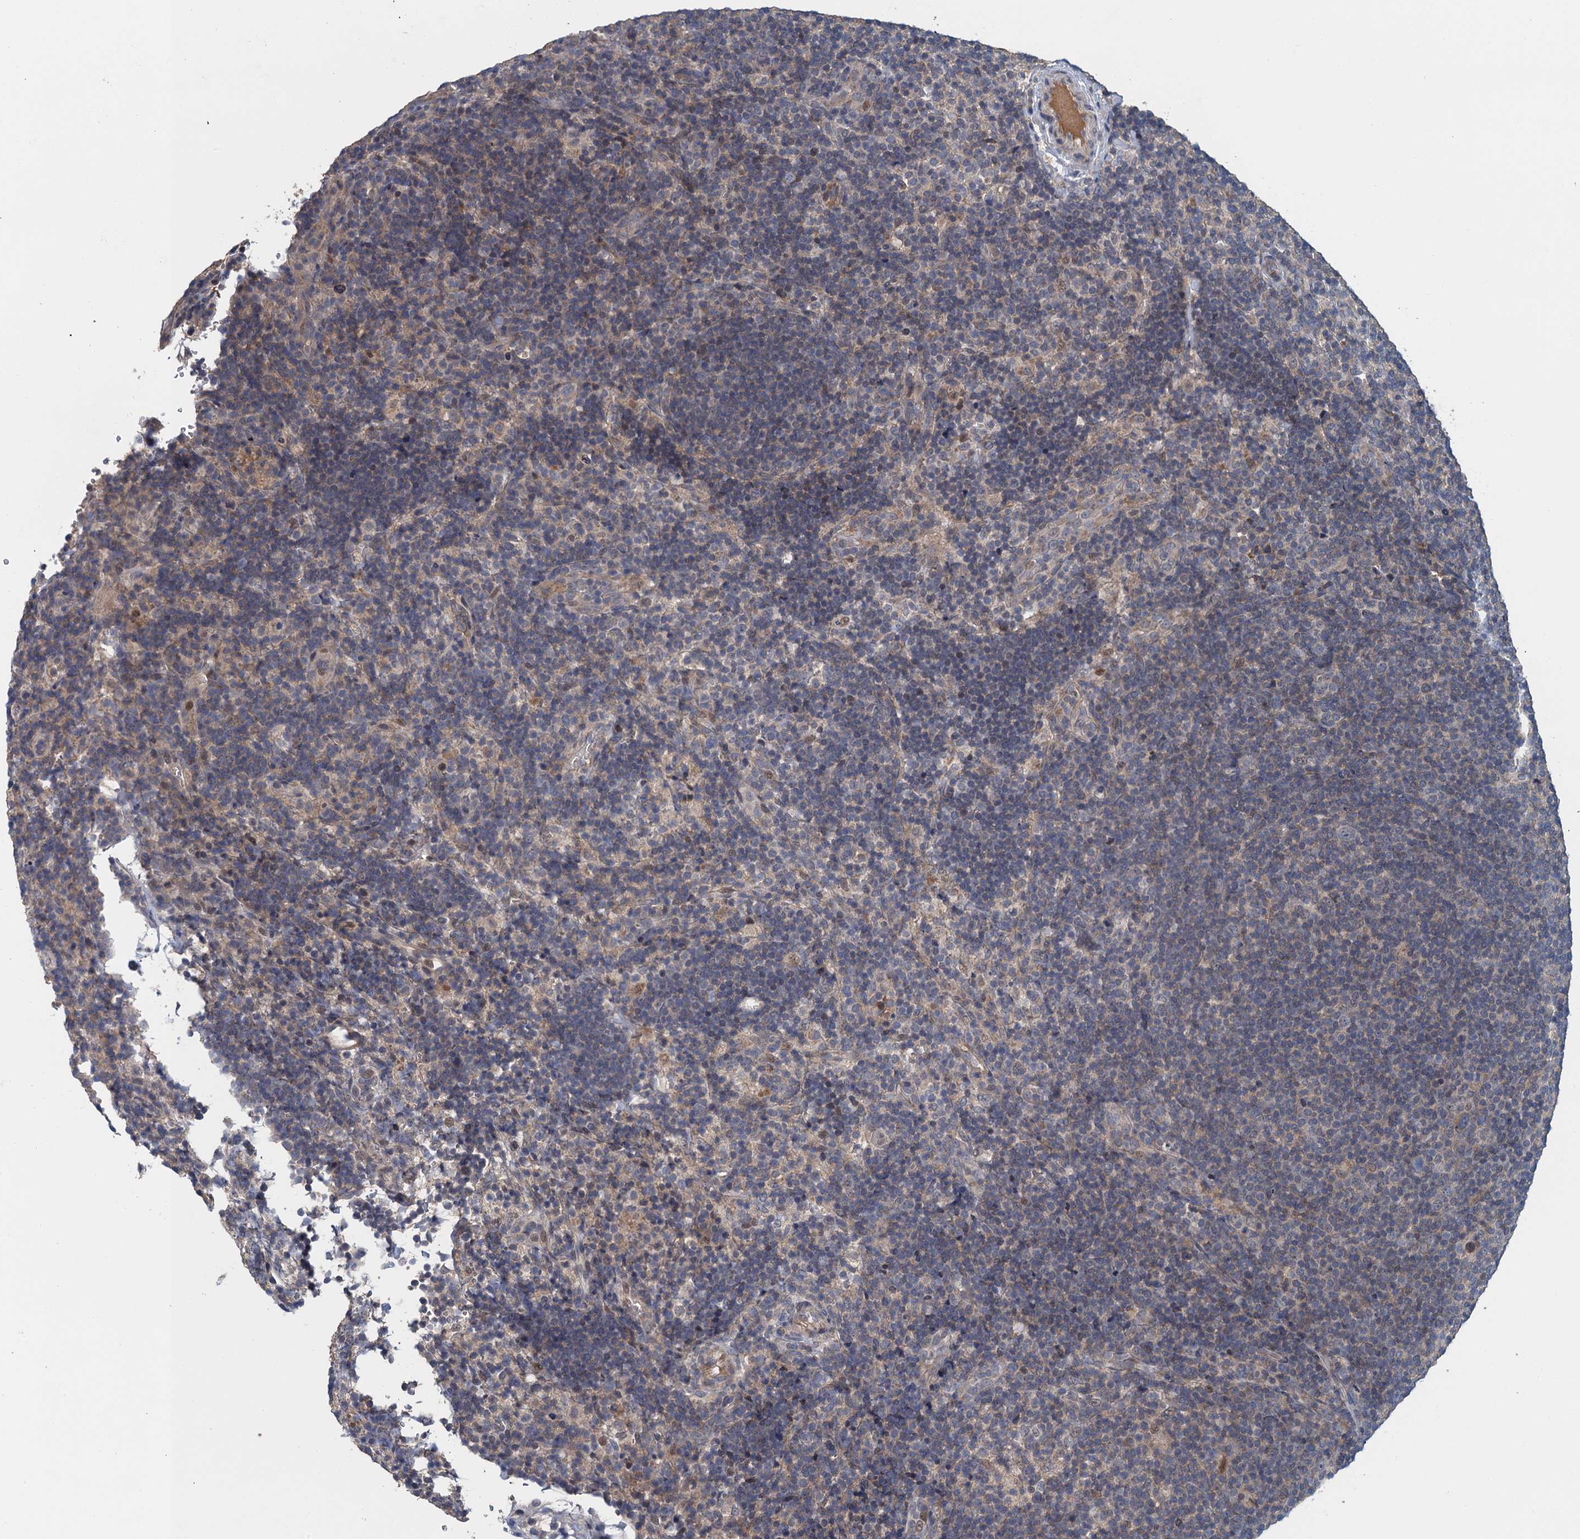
{"staining": {"intensity": "negative", "quantity": "none", "location": "none"}, "tissue": "lymphoma", "cell_type": "Tumor cells", "image_type": "cancer", "snomed": [{"axis": "morphology", "description": "Hodgkin's disease, NOS"}, {"axis": "topography", "description": "Lymph node"}], "caption": "The photomicrograph reveals no significant expression in tumor cells of lymphoma.", "gene": "MDM1", "patient": {"sex": "female", "age": 57}}